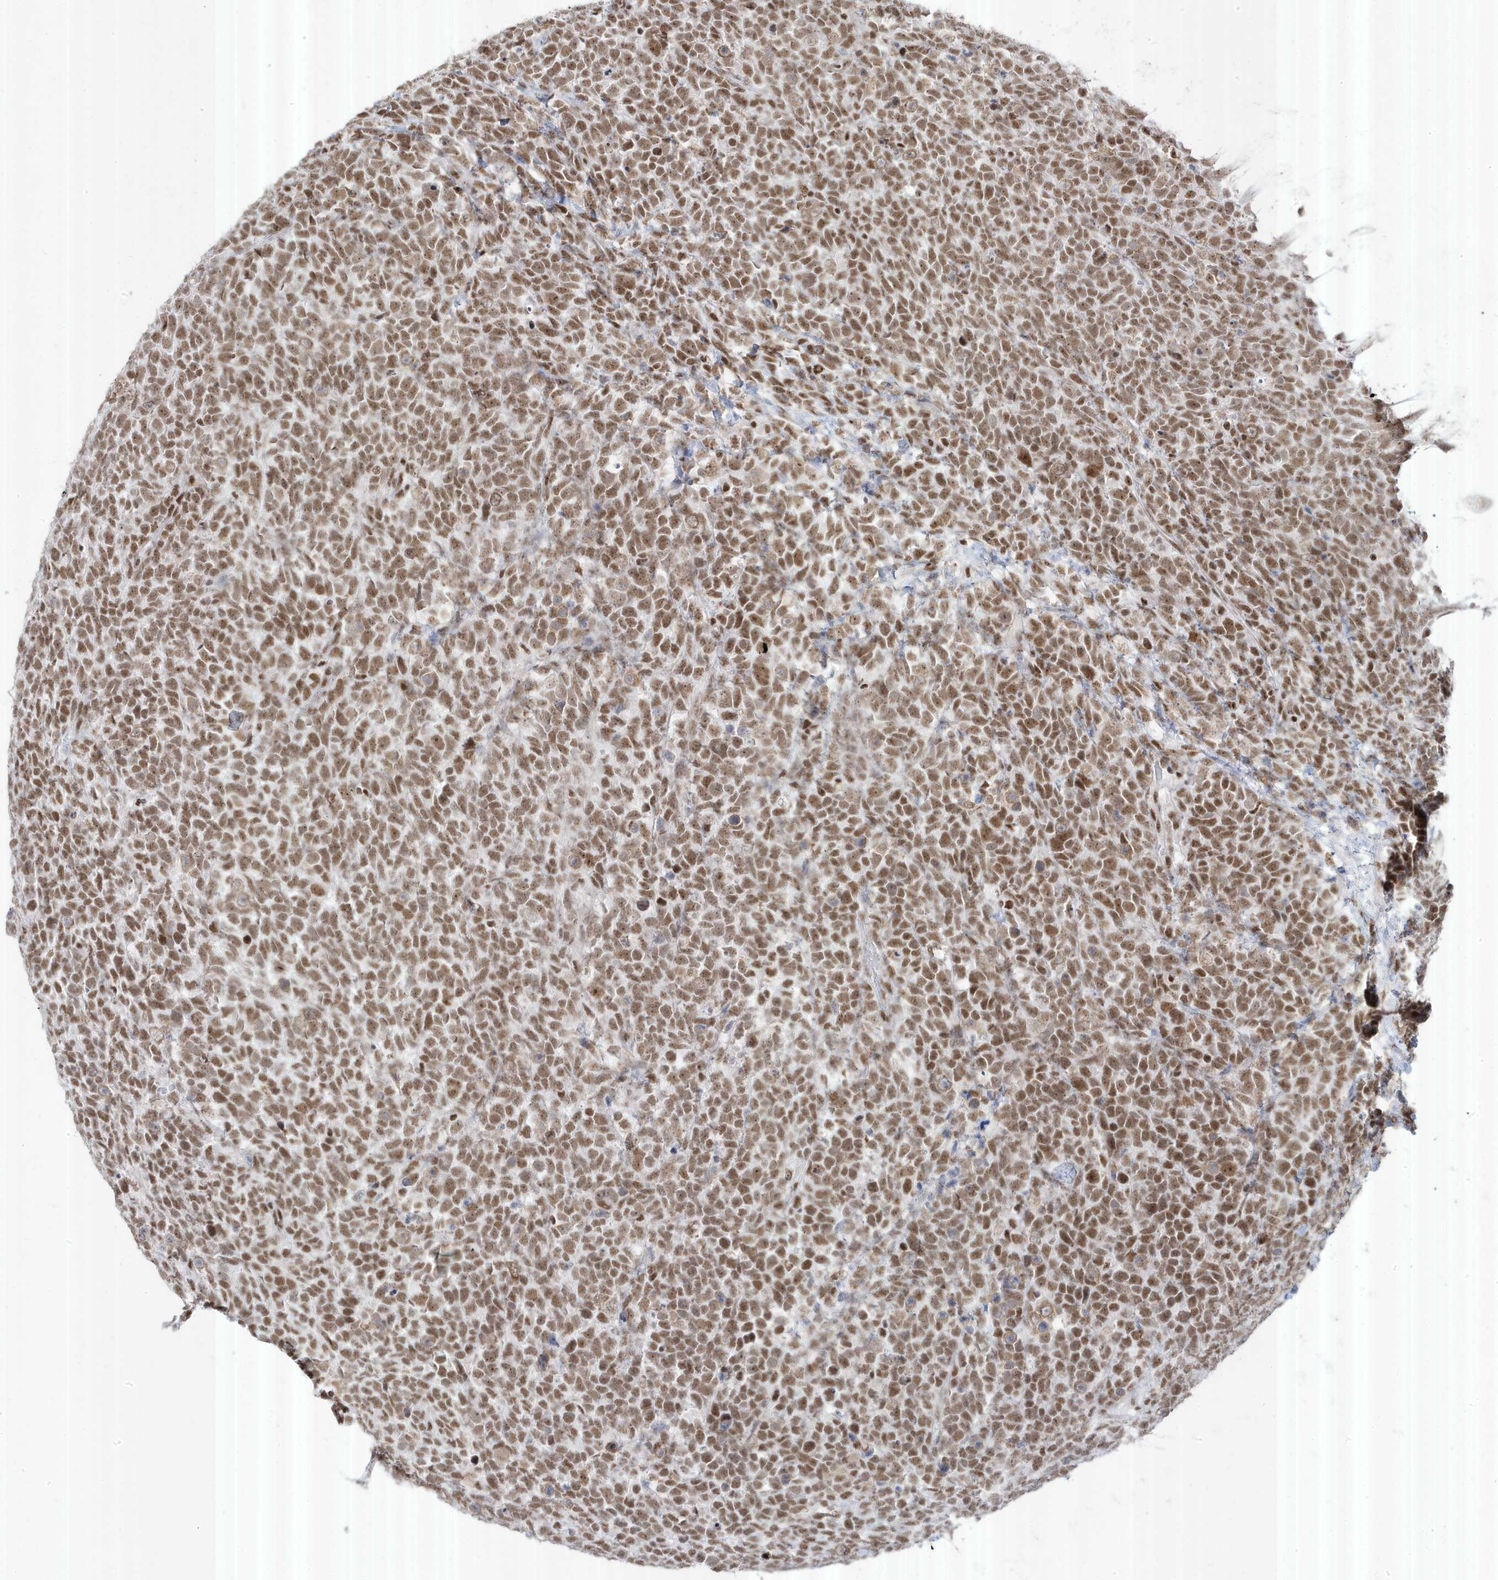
{"staining": {"intensity": "moderate", "quantity": ">75%", "location": "nuclear"}, "tissue": "urothelial cancer", "cell_type": "Tumor cells", "image_type": "cancer", "snomed": [{"axis": "morphology", "description": "Urothelial carcinoma, High grade"}, {"axis": "topography", "description": "Urinary bladder"}], "caption": "High-magnification brightfield microscopy of high-grade urothelial carcinoma stained with DAB (brown) and counterstained with hematoxylin (blue). tumor cells exhibit moderate nuclear positivity is seen in about>75% of cells.", "gene": "MTREX", "patient": {"sex": "female", "age": 82}}